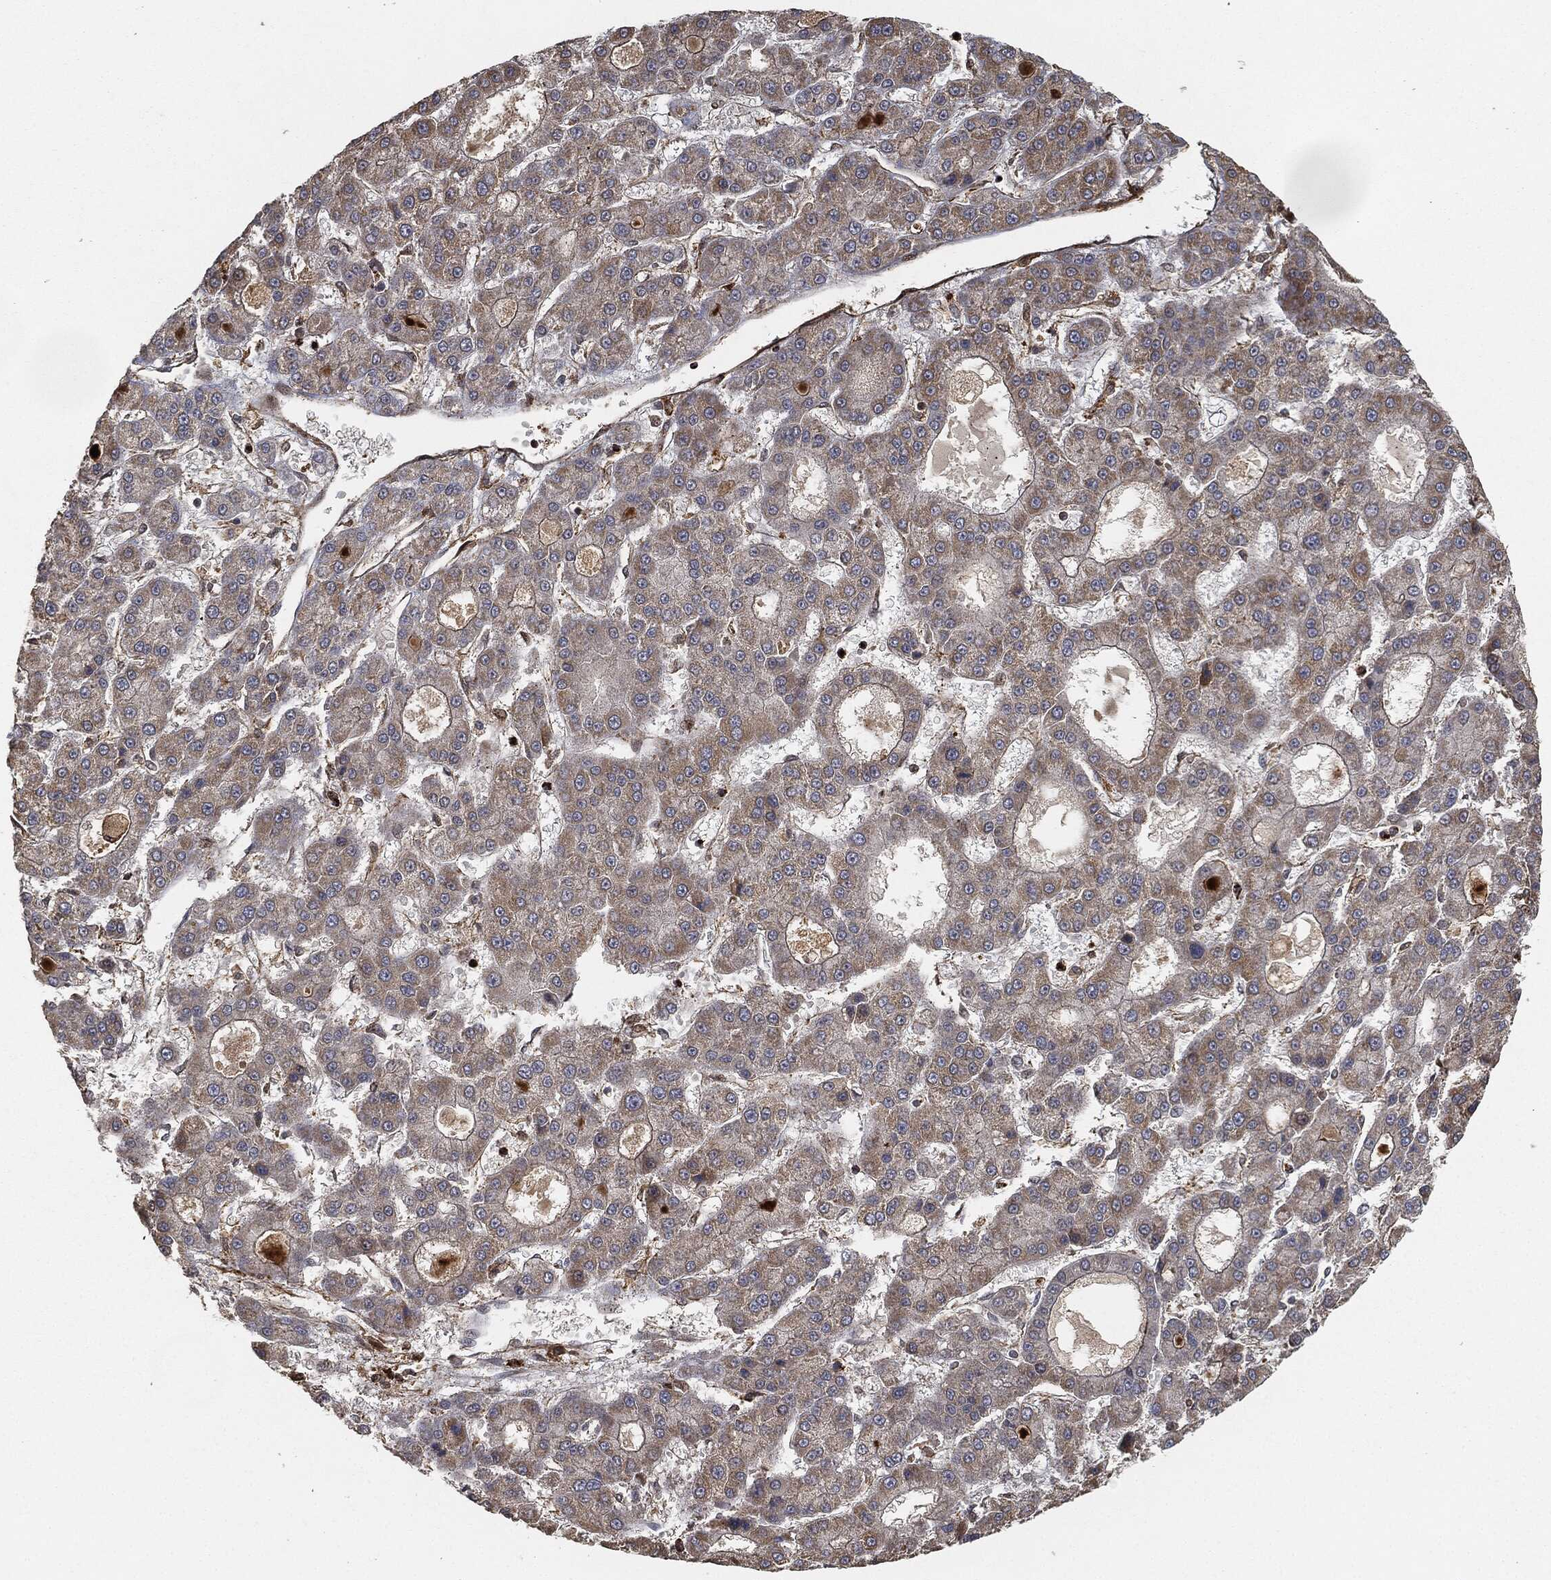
{"staining": {"intensity": "weak", "quantity": "<25%", "location": "cytoplasmic/membranous"}, "tissue": "liver cancer", "cell_type": "Tumor cells", "image_type": "cancer", "snomed": [{"axis": "morphology", "description": "Carcinoma, Hepatocellular, NOS"}, {"axis": "topography", "description": "Liver"}], "caption": "The histopathology image demonstrates no staining of tumor cells in hepatocellular carcinoma (liver). The staining is performed using DAB brown chromogen with nuclei counter-stained in using hematoxylin.", "gene": "TPT1", "patient": {"sex": "male", "age": 70}}